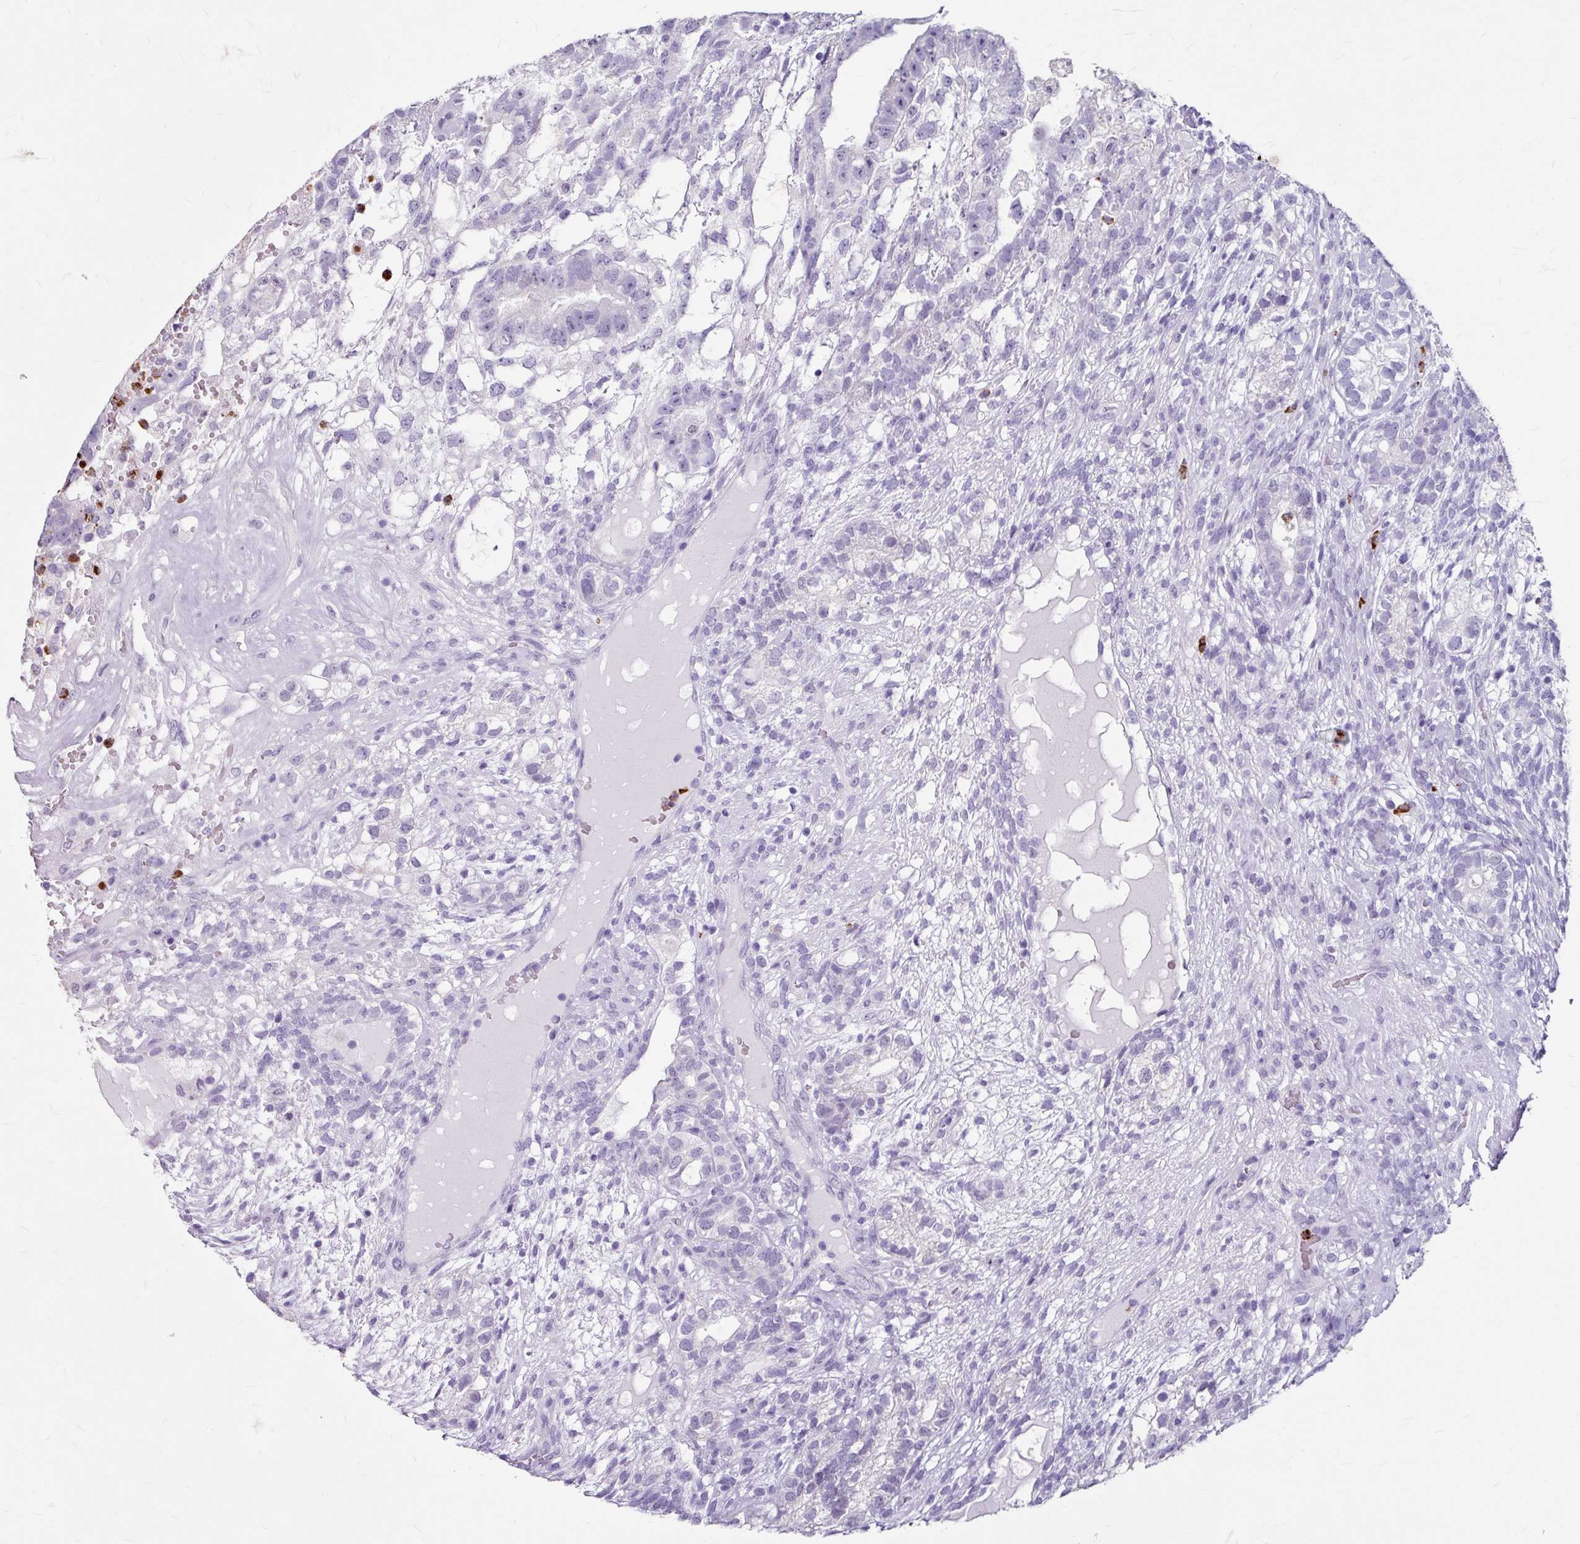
{"staining": {"intensity": "negative", "quantity": "none", "location": "none"}, "tissue": "testis cancer", "cell_type": "Tumor cells", "image_type": "cancer", "snomed": [{"axis": "morphology", "description": "Seminoma, NOS"}, {"axis": "morphology", "description": "Carcinoma, Embryonal, NOS"}, {"axis": "topography", "description": "Testis"}], "caption": "Testis cancer (seminoma) stained for a protein using immunohistochemistry exhibits no staining tumor cells.", "gene": "ANKRD1", "patient": {"sex": "male", "age": 41}}